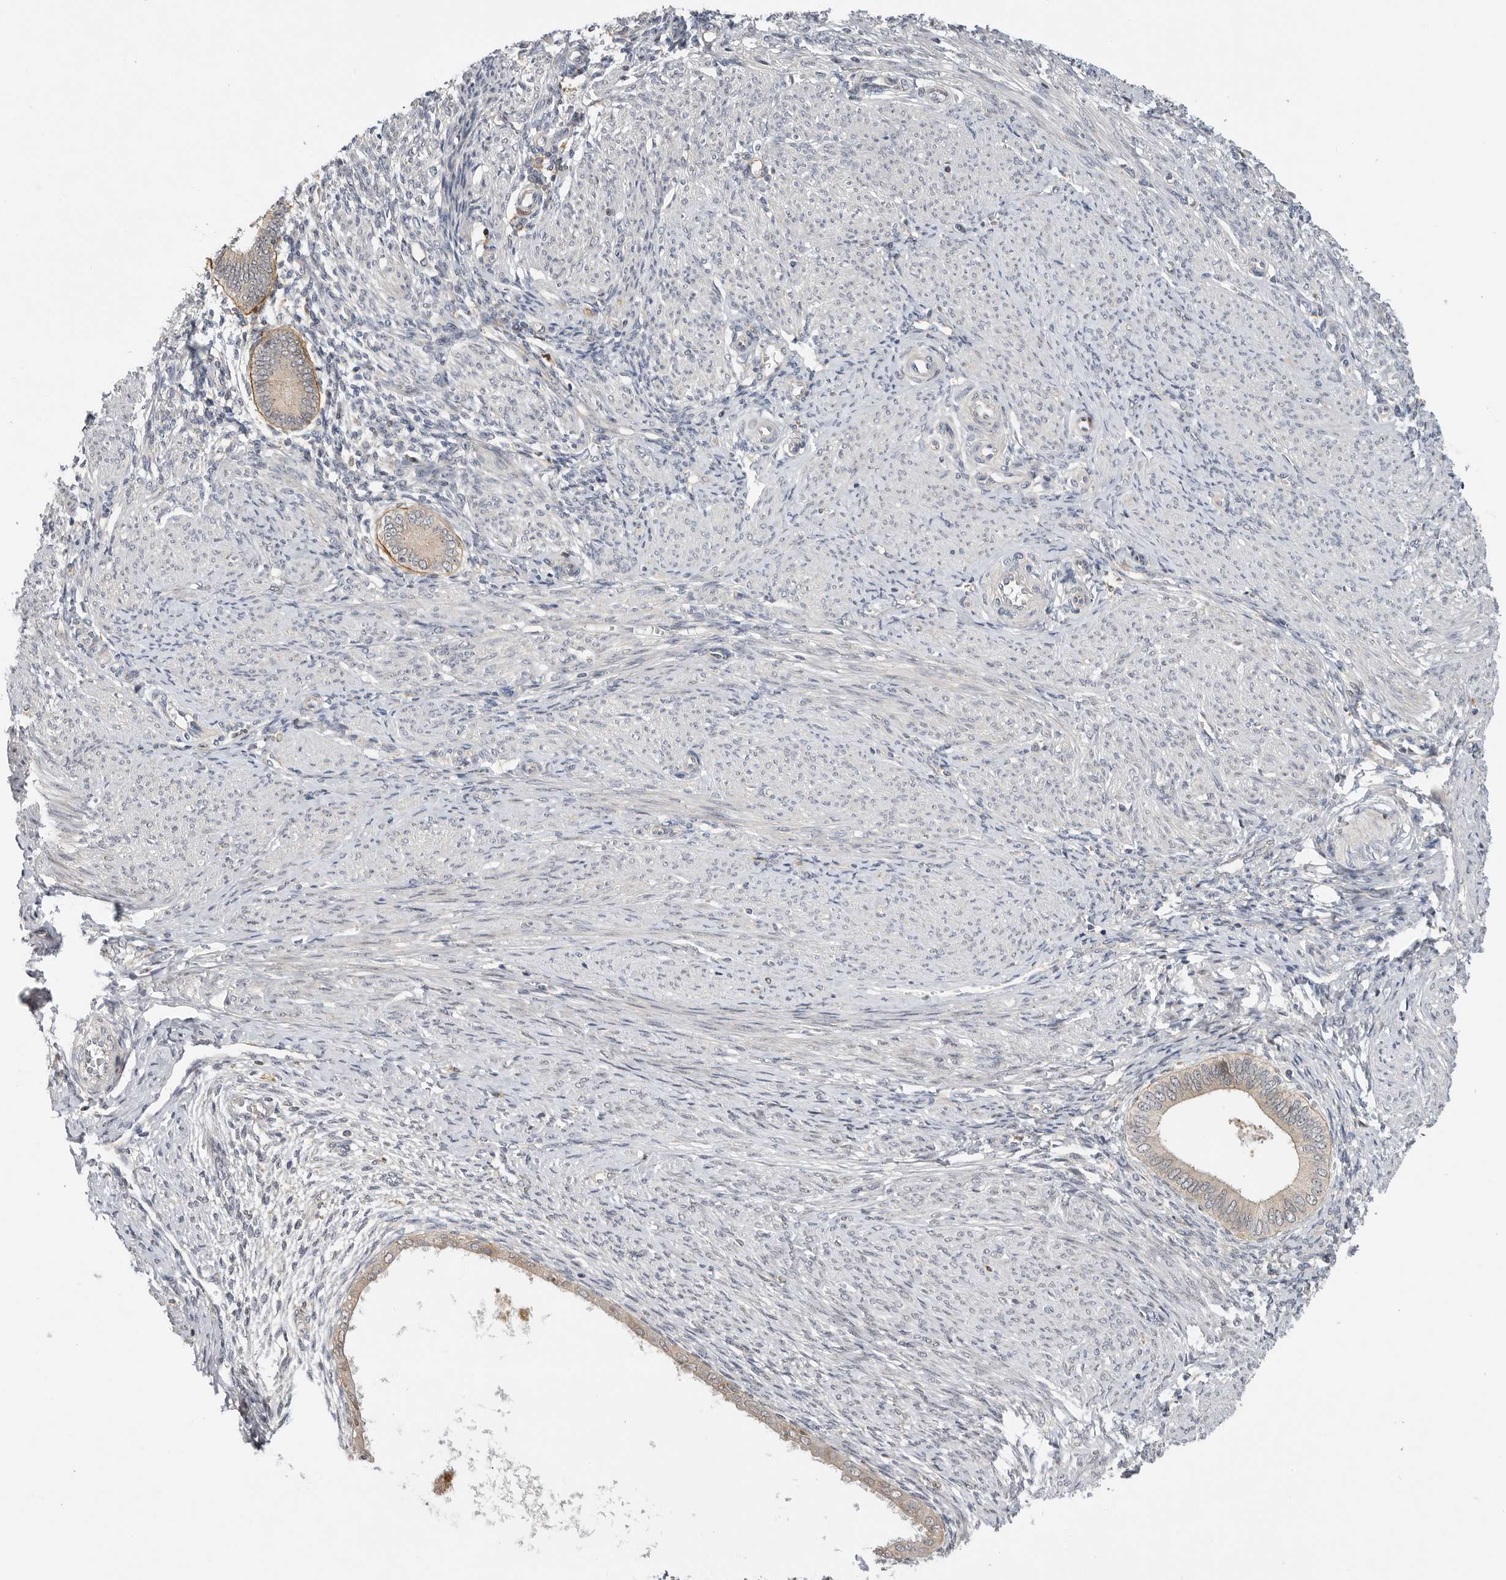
{"staining": {"intensity": "negative", "quantity": "none", "location": "none"}, "tissue": "endometrium", "cell_type": "Cells in endometrial stroma", "image_type": "normal", "snomed": [{"axis": "morphology", "description": "Normal tissue, NOS"}, {"axis": "topography", "description": "Endometrium"}], "caption": "Histopathology image shows no protein staining in cells in endometrial stroma of unremarkable endometrium. (IHC, brightfield microscopy, high magnification).", "gene": "CSNK1G3", "patient": {"sex": "female", "age": 42}}